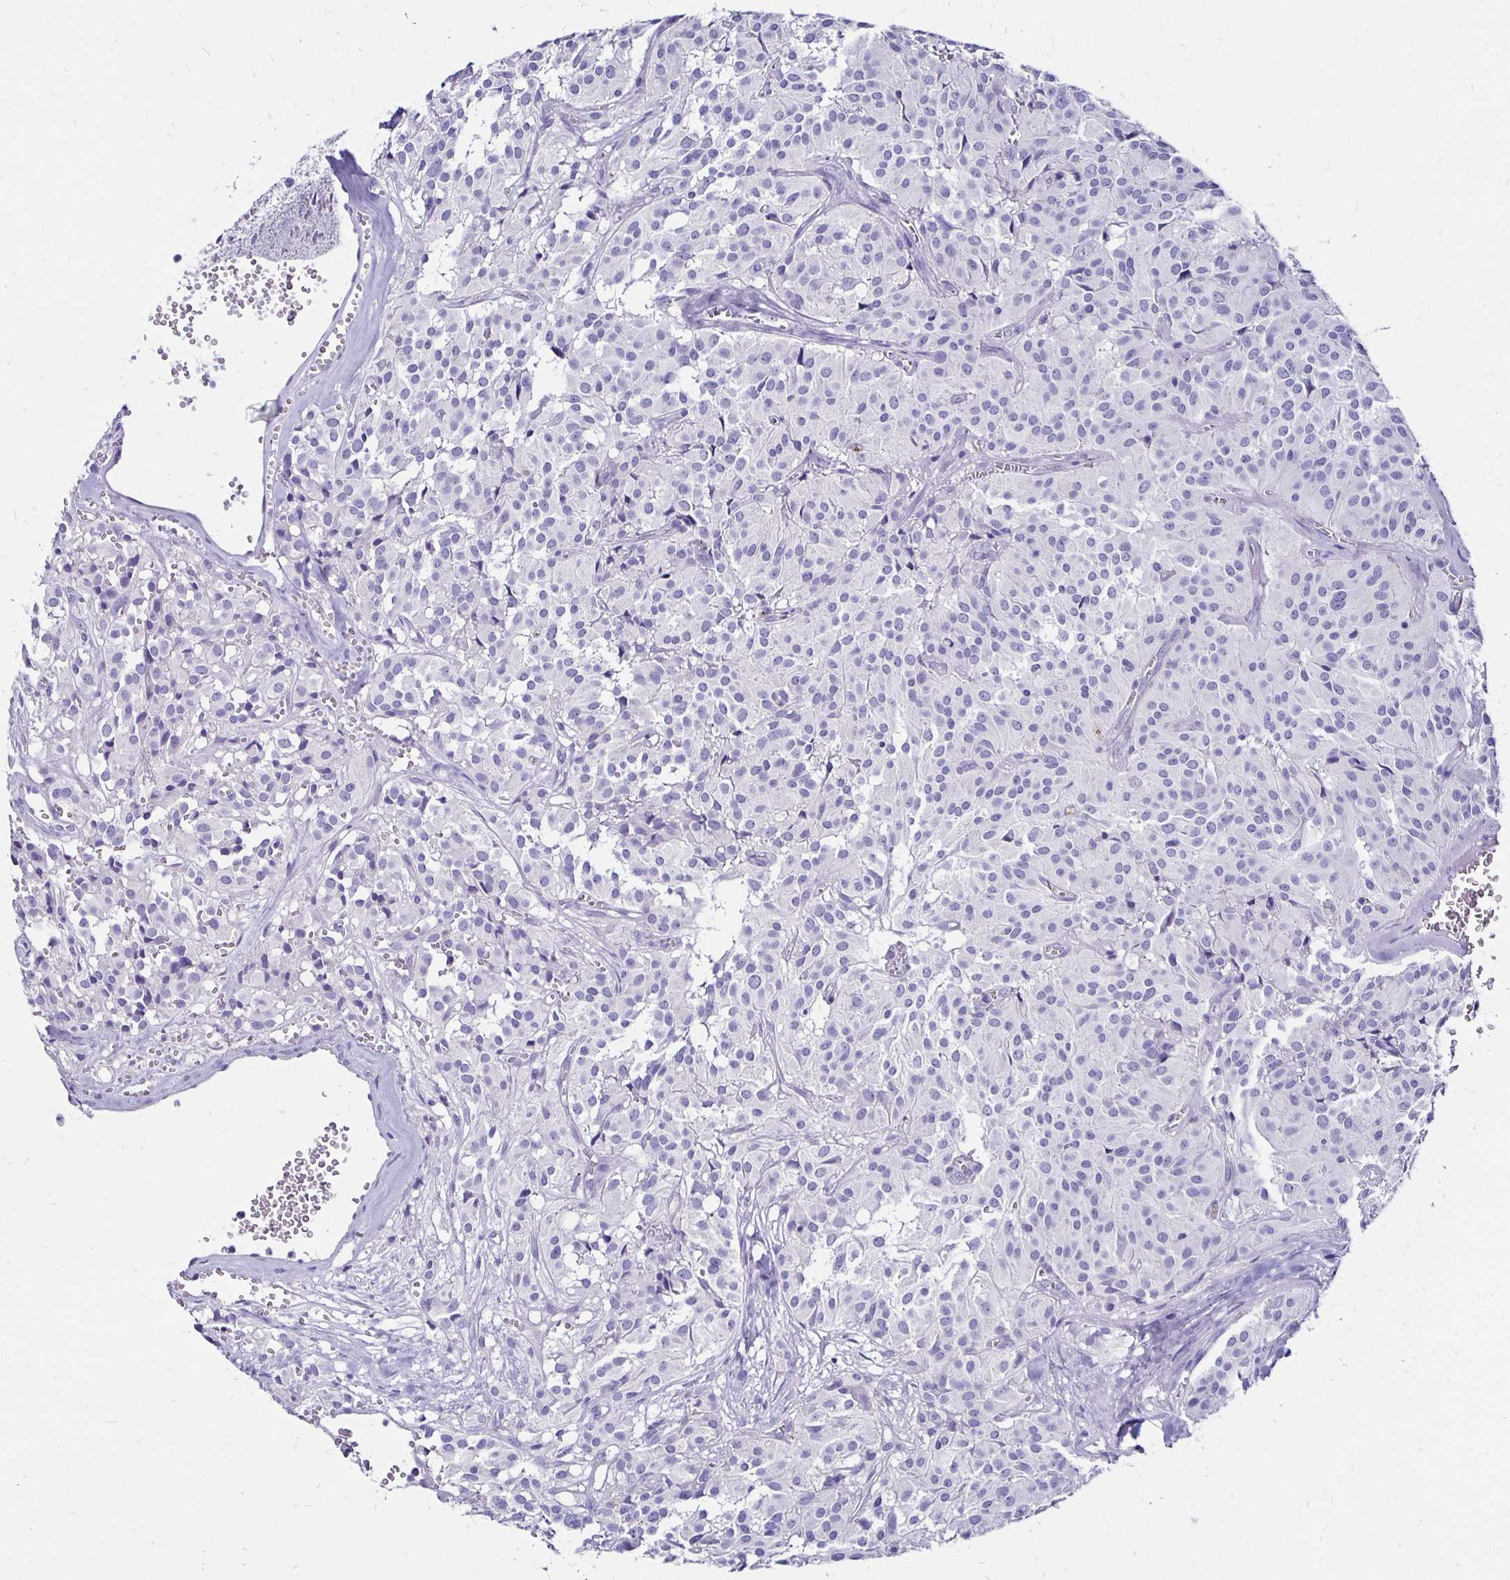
{"staining": {"intensity": "negative", "quantity": "none", "location": "none"}, "tissue": "glioma", "cell_type": "Tumor cells", "image_type": "cancer", "snomed": [{"axis": "morphology", "description": "Glioma, malignant, Low grade"}, {"axis": "topography", "description": "Brain"}], "caption": "There is no significant staining in tumor cells of glioma. (Brightfield microscopy of DAB immunohistochemistry at high magnification).", "gene": "KCNT1", "patient": {"sex": "male", "age": 42}}